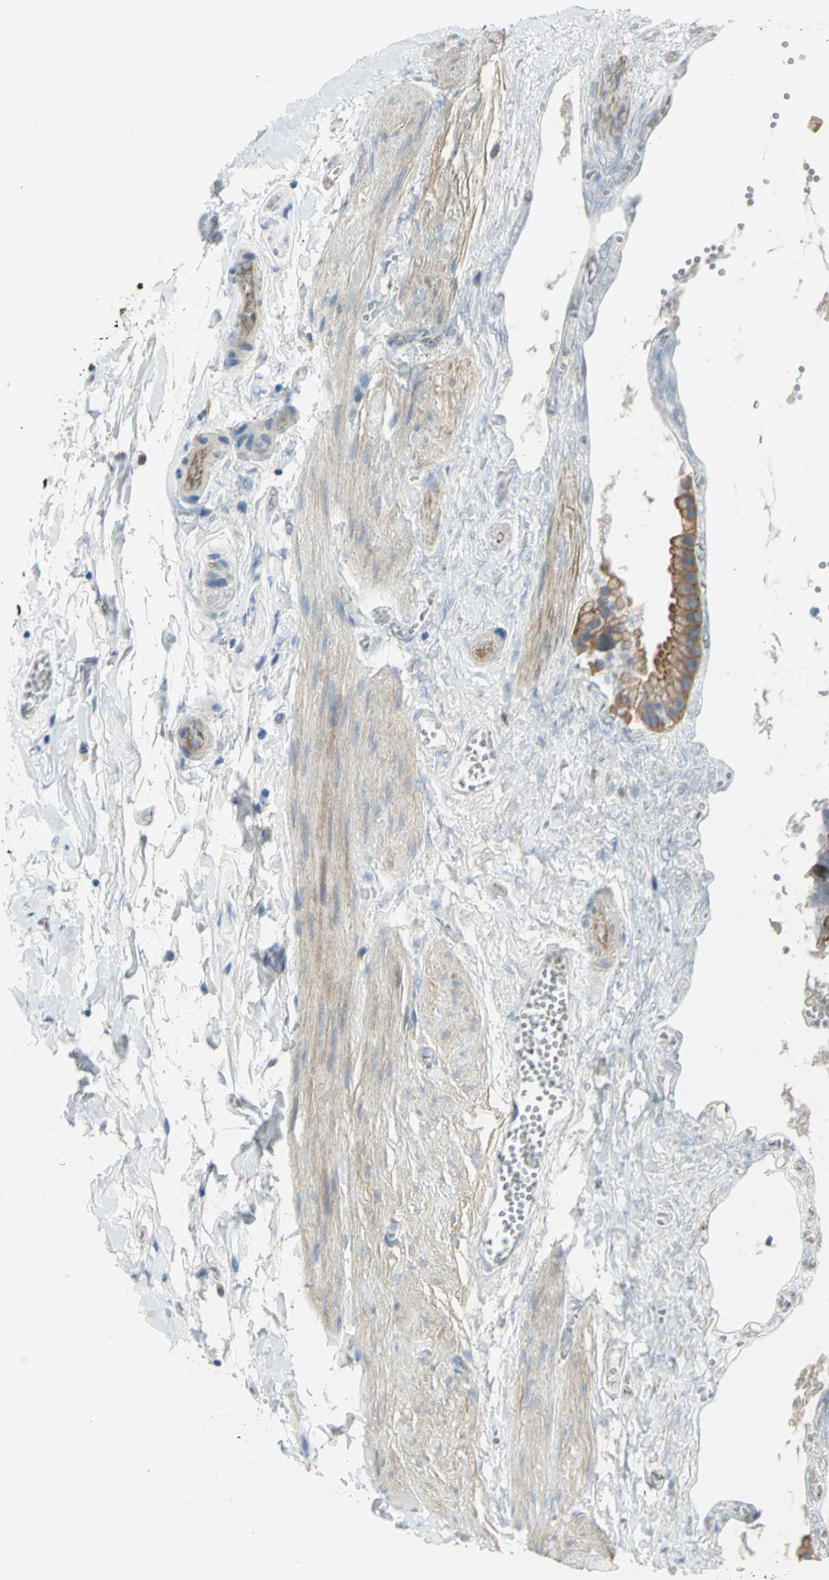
{"staining": {"intensity": "strong", "quantity": ">75%", "location": "cytoplasmic/membranous"}, "tissue": "gallbladder", "cell_type": "Glandular cells", "image_type": "normal", "snomed": [{"axis": "morphology", "description": "Normal tissue, NOS"}, {"axis": "topography", "description": "Gallbladder"}], "caption": "A brown stain labels strong cytoplasmic/membranous expression of a protein in glandular cells of unremarkable human gallbladder. The protein of interest is shown in brown color, while the nuclei are stained blue.", "gene": "FLNB", "patient": {"sex": "female", "age": 63}}